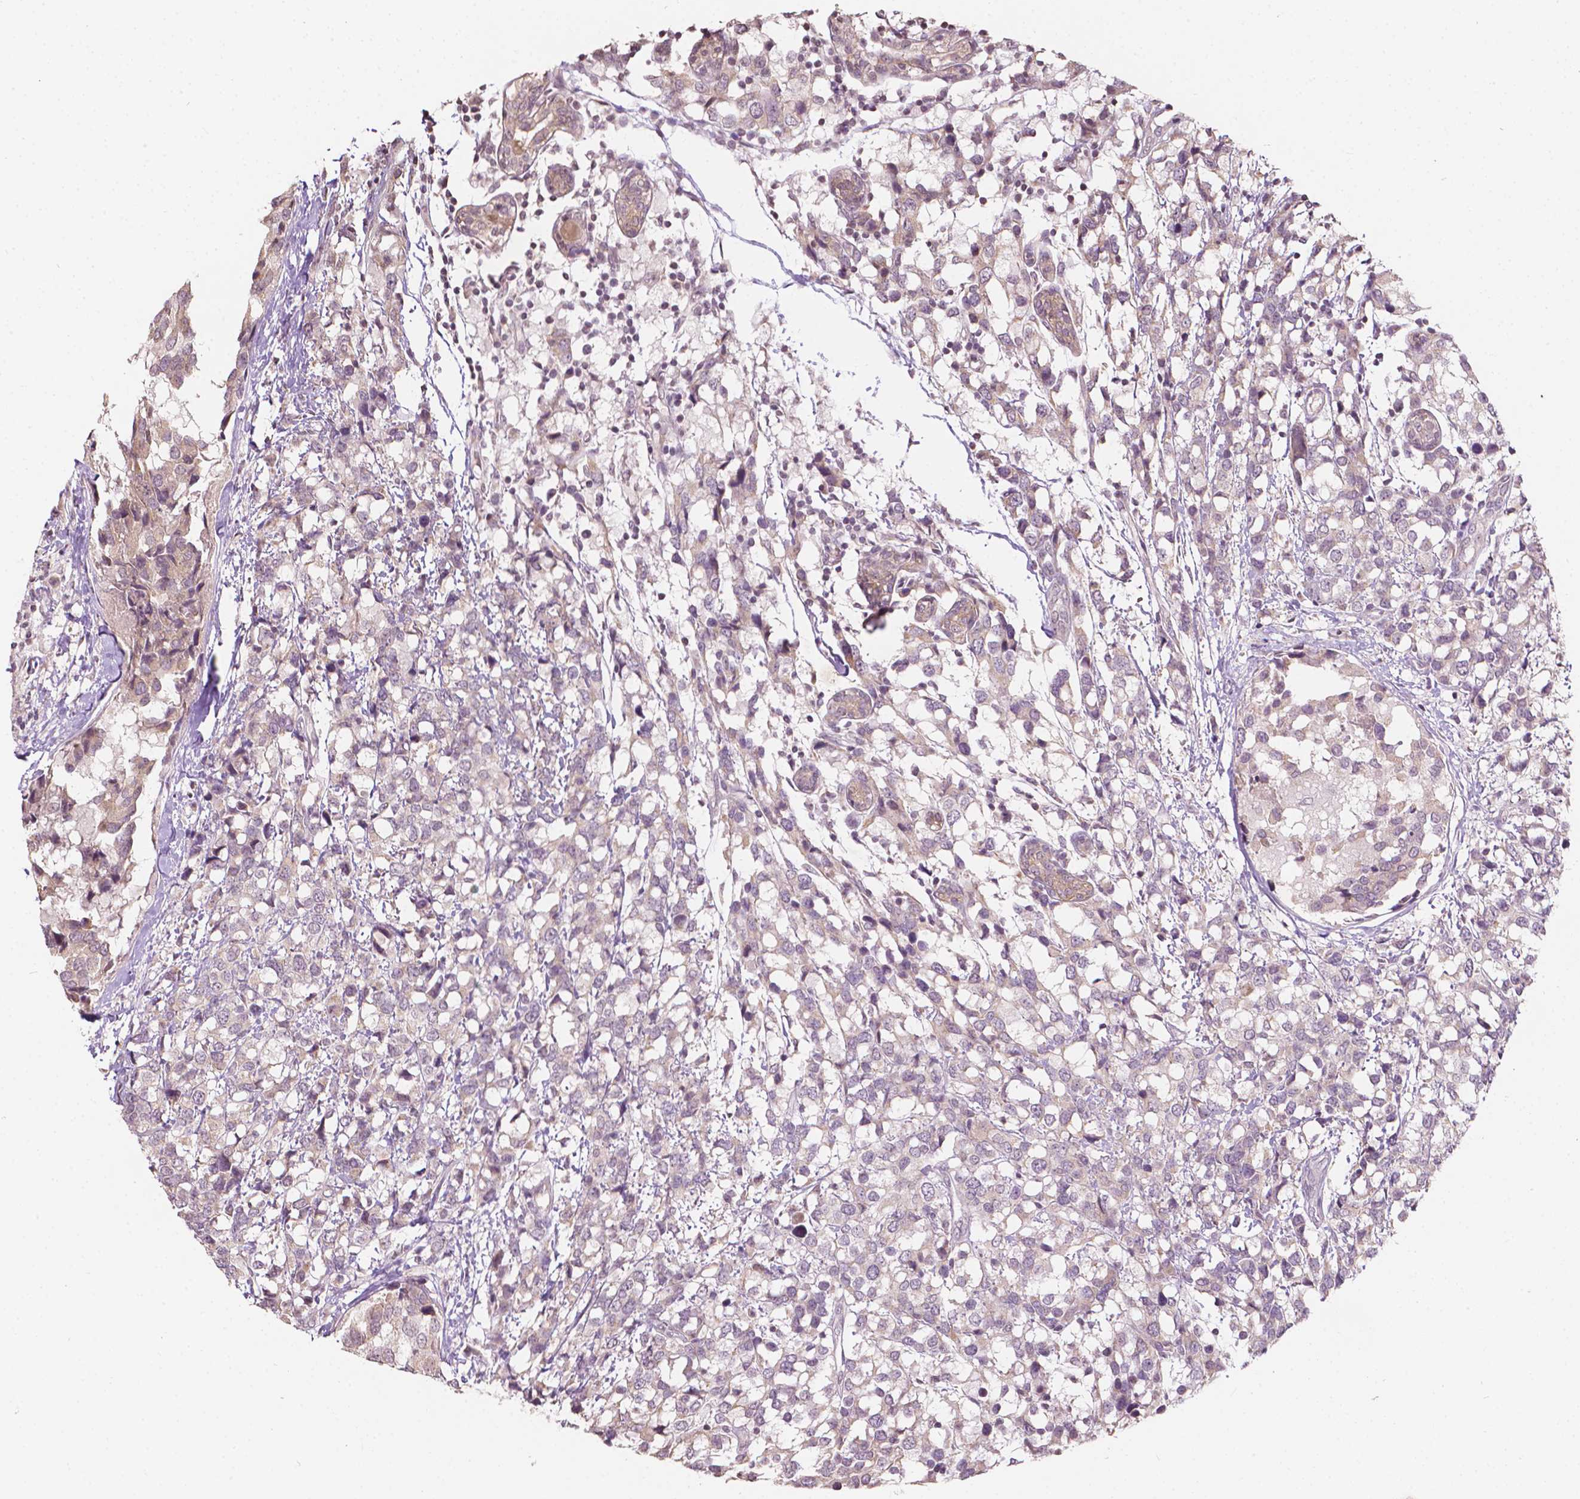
{"staining": {"intensity": "weak", "quantity": ">75%", "location": "cytoplasmic/membranous"}, "tissue": "breast cancer", "cell_type": "Tumor cells", "image_type": "cancer", "snomed": [{"axis": "morphology", "description": "Lobular carcinoma"}, {"axis": "topography", "description": "Breast"}], "caption": "There is low levels of weak cytoplasmic/membranous staining in tumor cells of lobular carcinoma (breast), as demonstrated by immunohistochemical staining (brown color).", "gene": "NOS1AP", "patient": {"sex": "female", "age": 59}}